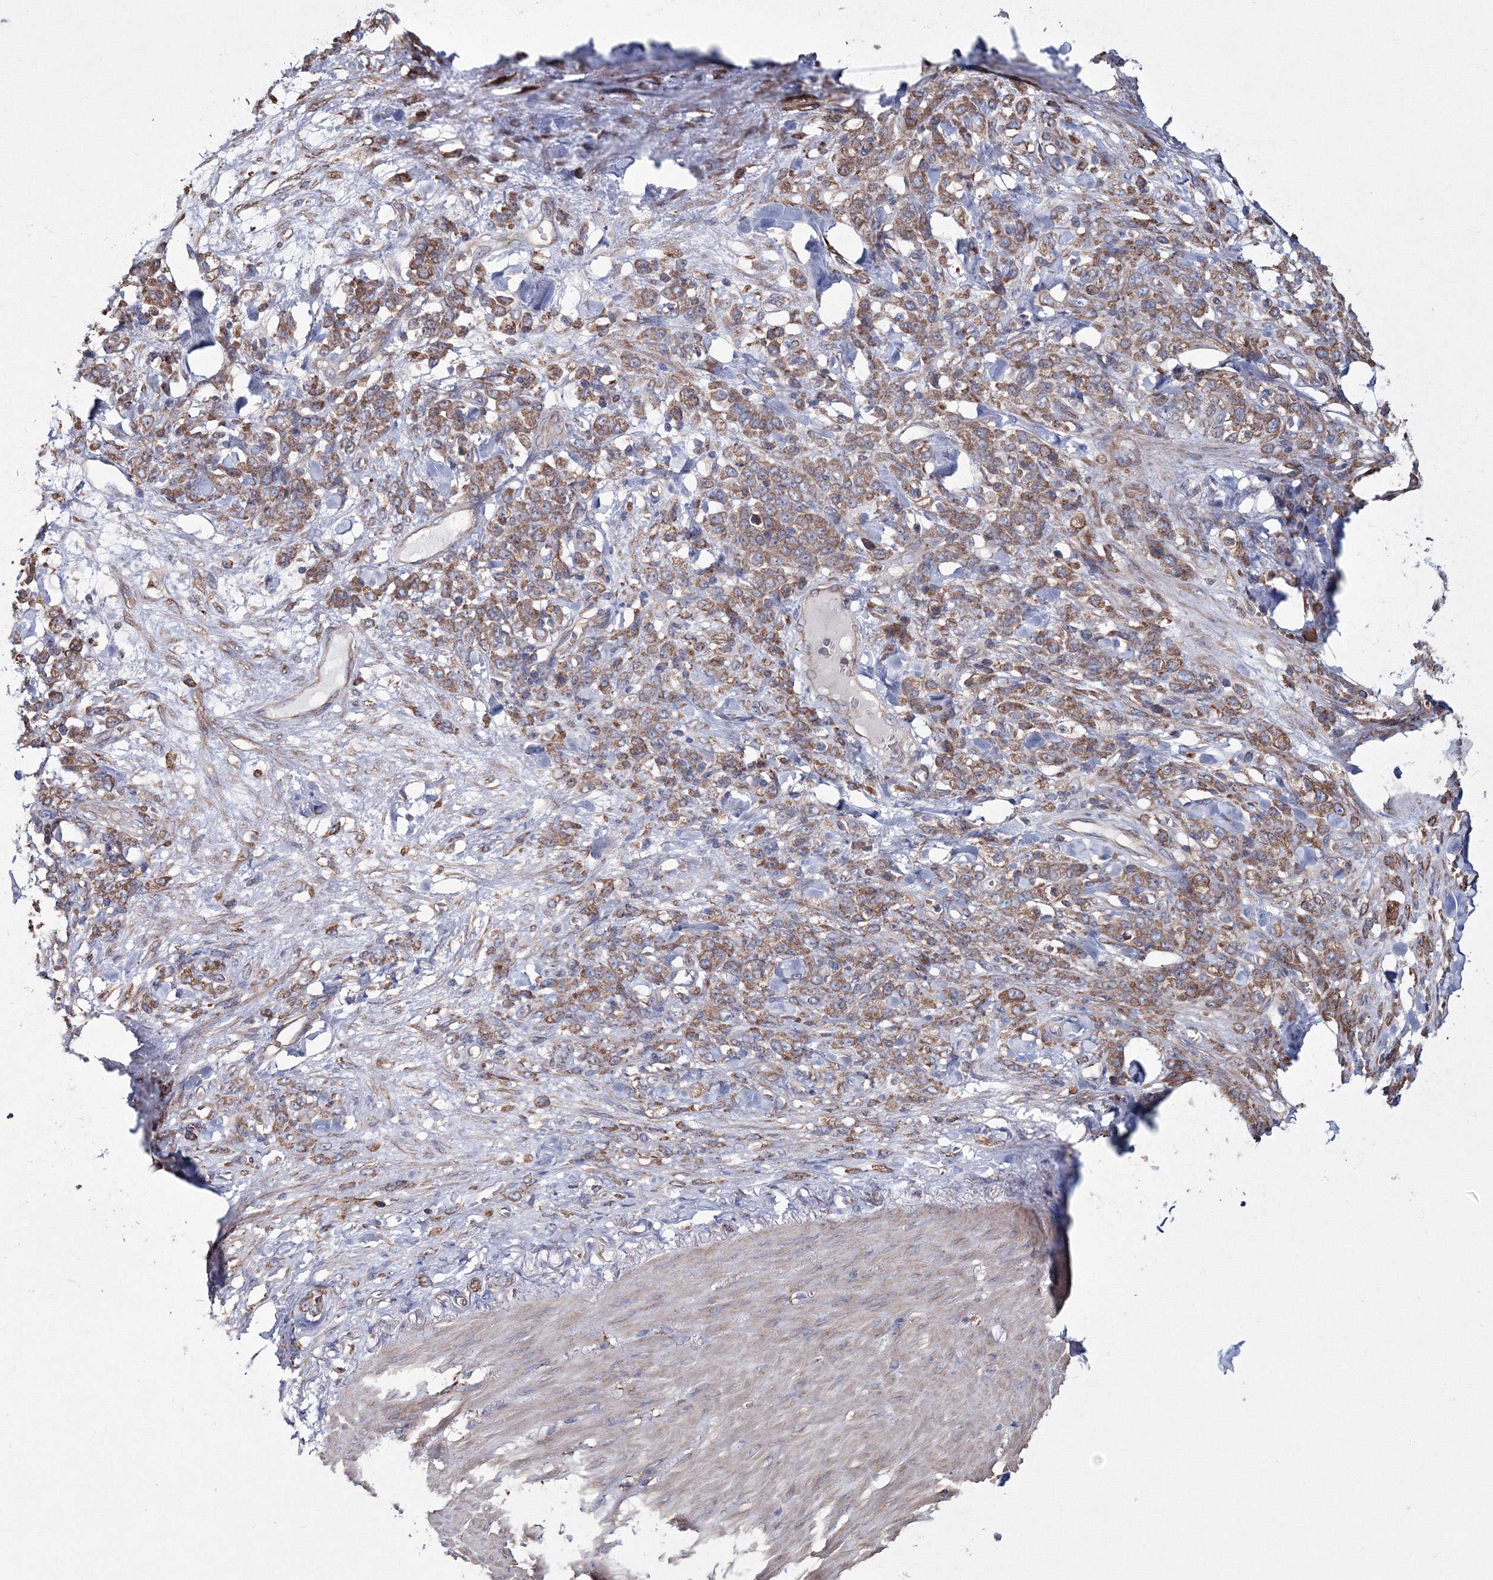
{"staining": {"intensity": "moderate", "quantity": ">75%", "location": "cytoplasmic/membranous"}, "tissue": "stomach cancer", "cell_type": "Tumor cells", "image_type": "cancer", "snomed": [{"axis": "morphology", "description": "Normal tissue, NOS"}, {"axis": "morphology", "description": "Adenocarcinoma, NOS"}, {"axis": "topography", "description": "Stomach"}], "caption": "Immunohistochemistry (IHC) image of neoplastic tissue: human stomach cancer stained using immunohistochemistry (IHC) displays medium levels of moderate protein expression localized specifically in the cytoplasmic/membranous of tumor cells, appearing as a cytoplasmic/membranous brown color.", "gene": "VPS8", "patient": {"sex": "male", "age": 82}}